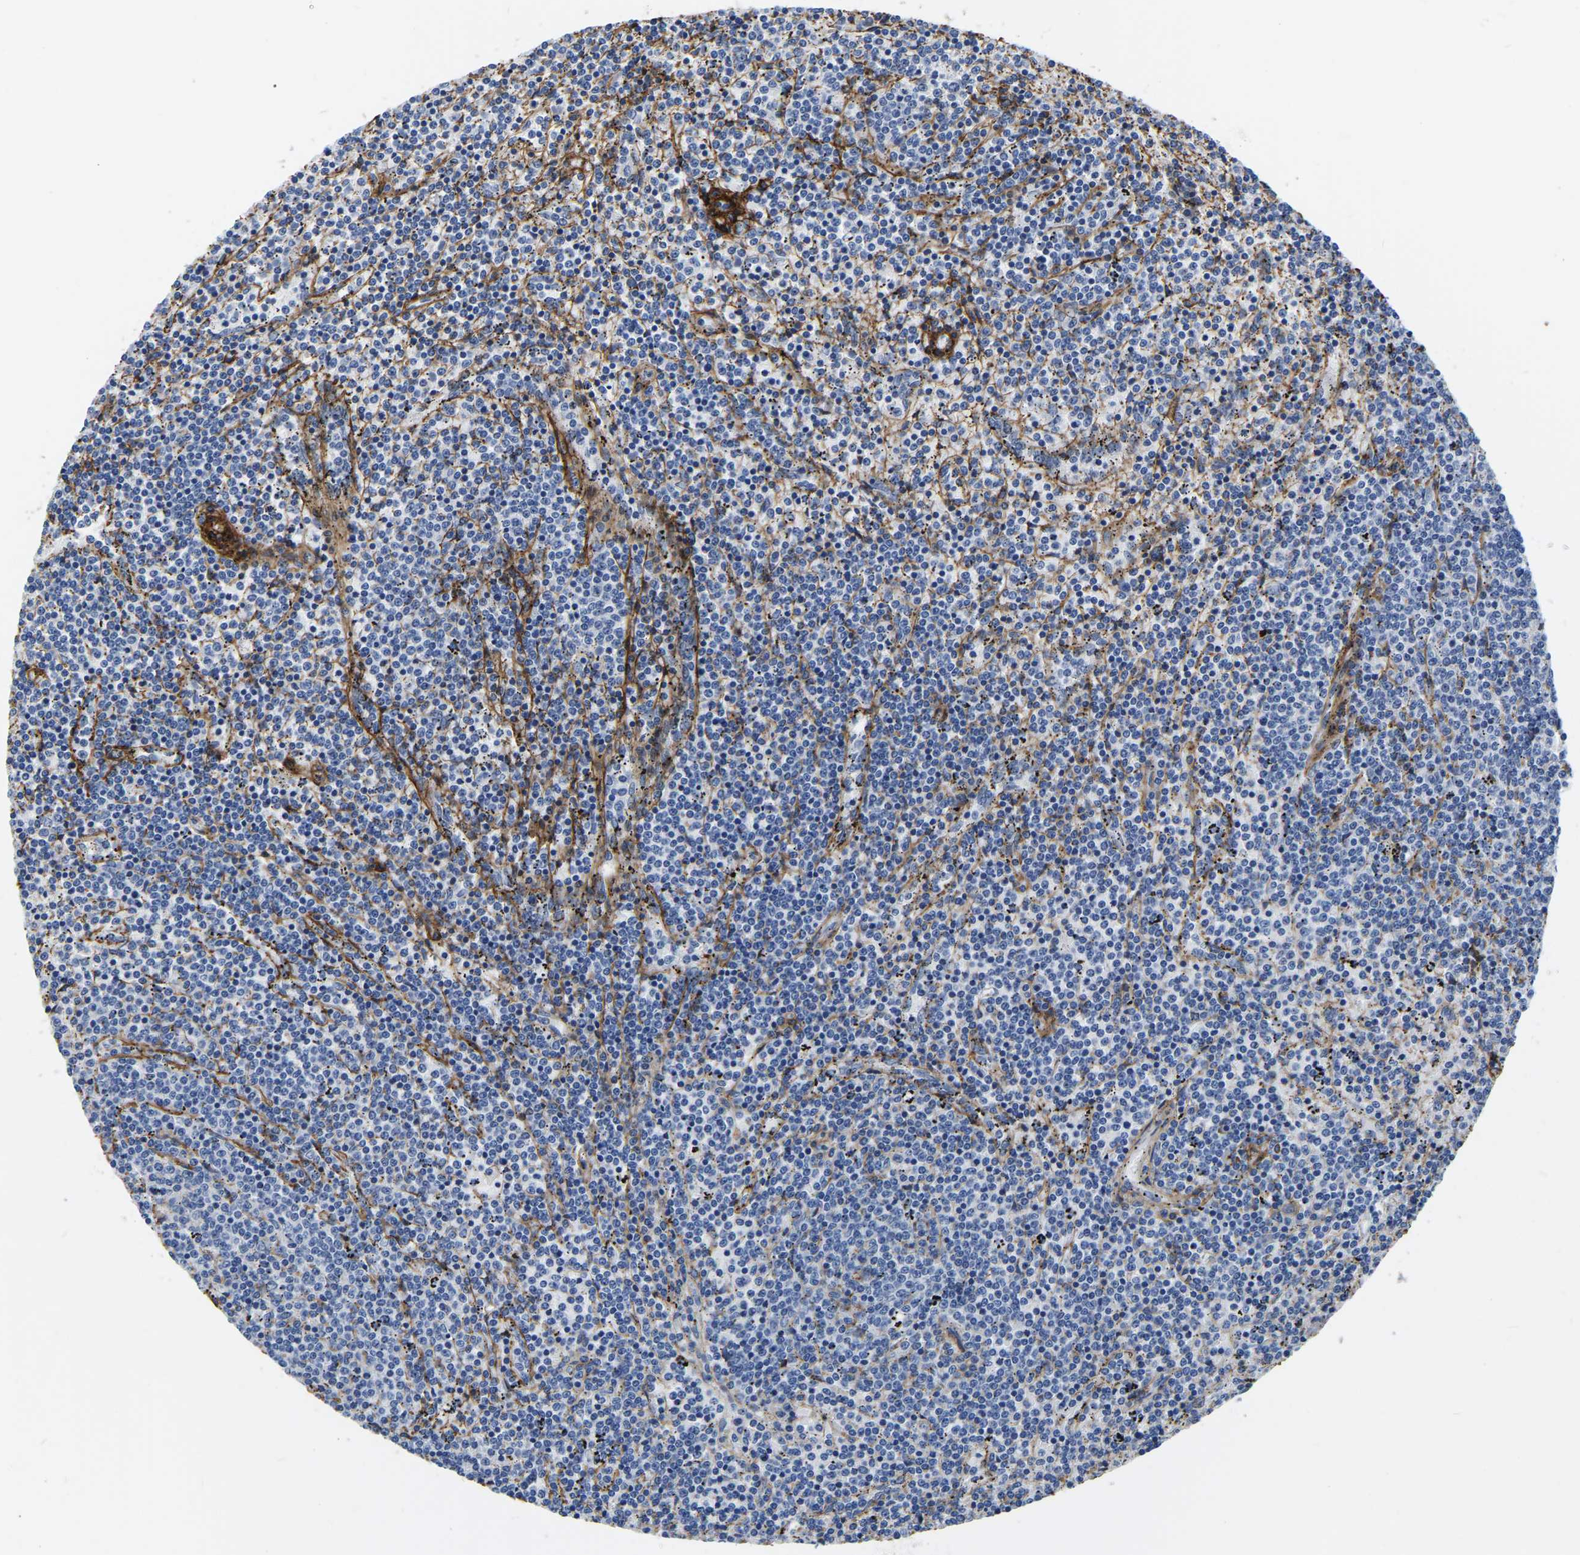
{"staining": {"intensity": "negative", "quantity": "none", "location": "none"}, "tissue": "lymphoma", "cell_type": "Tumor cells", "image_type": "cancer", "snomed": [{"axis": "morphology", "description": "Malignant lymphoma, non-Hodgkin's type, Low grade"}, {"axis": "topography", "description": "Spleen"}], "caption": "Immunohistochemistry image of neoplastic tissue: lymphoma stained with DAB shows no significant protein expression in tumor cells.", "gene": "COL6A1", "patient": {"sex": "female", "age": 50}}